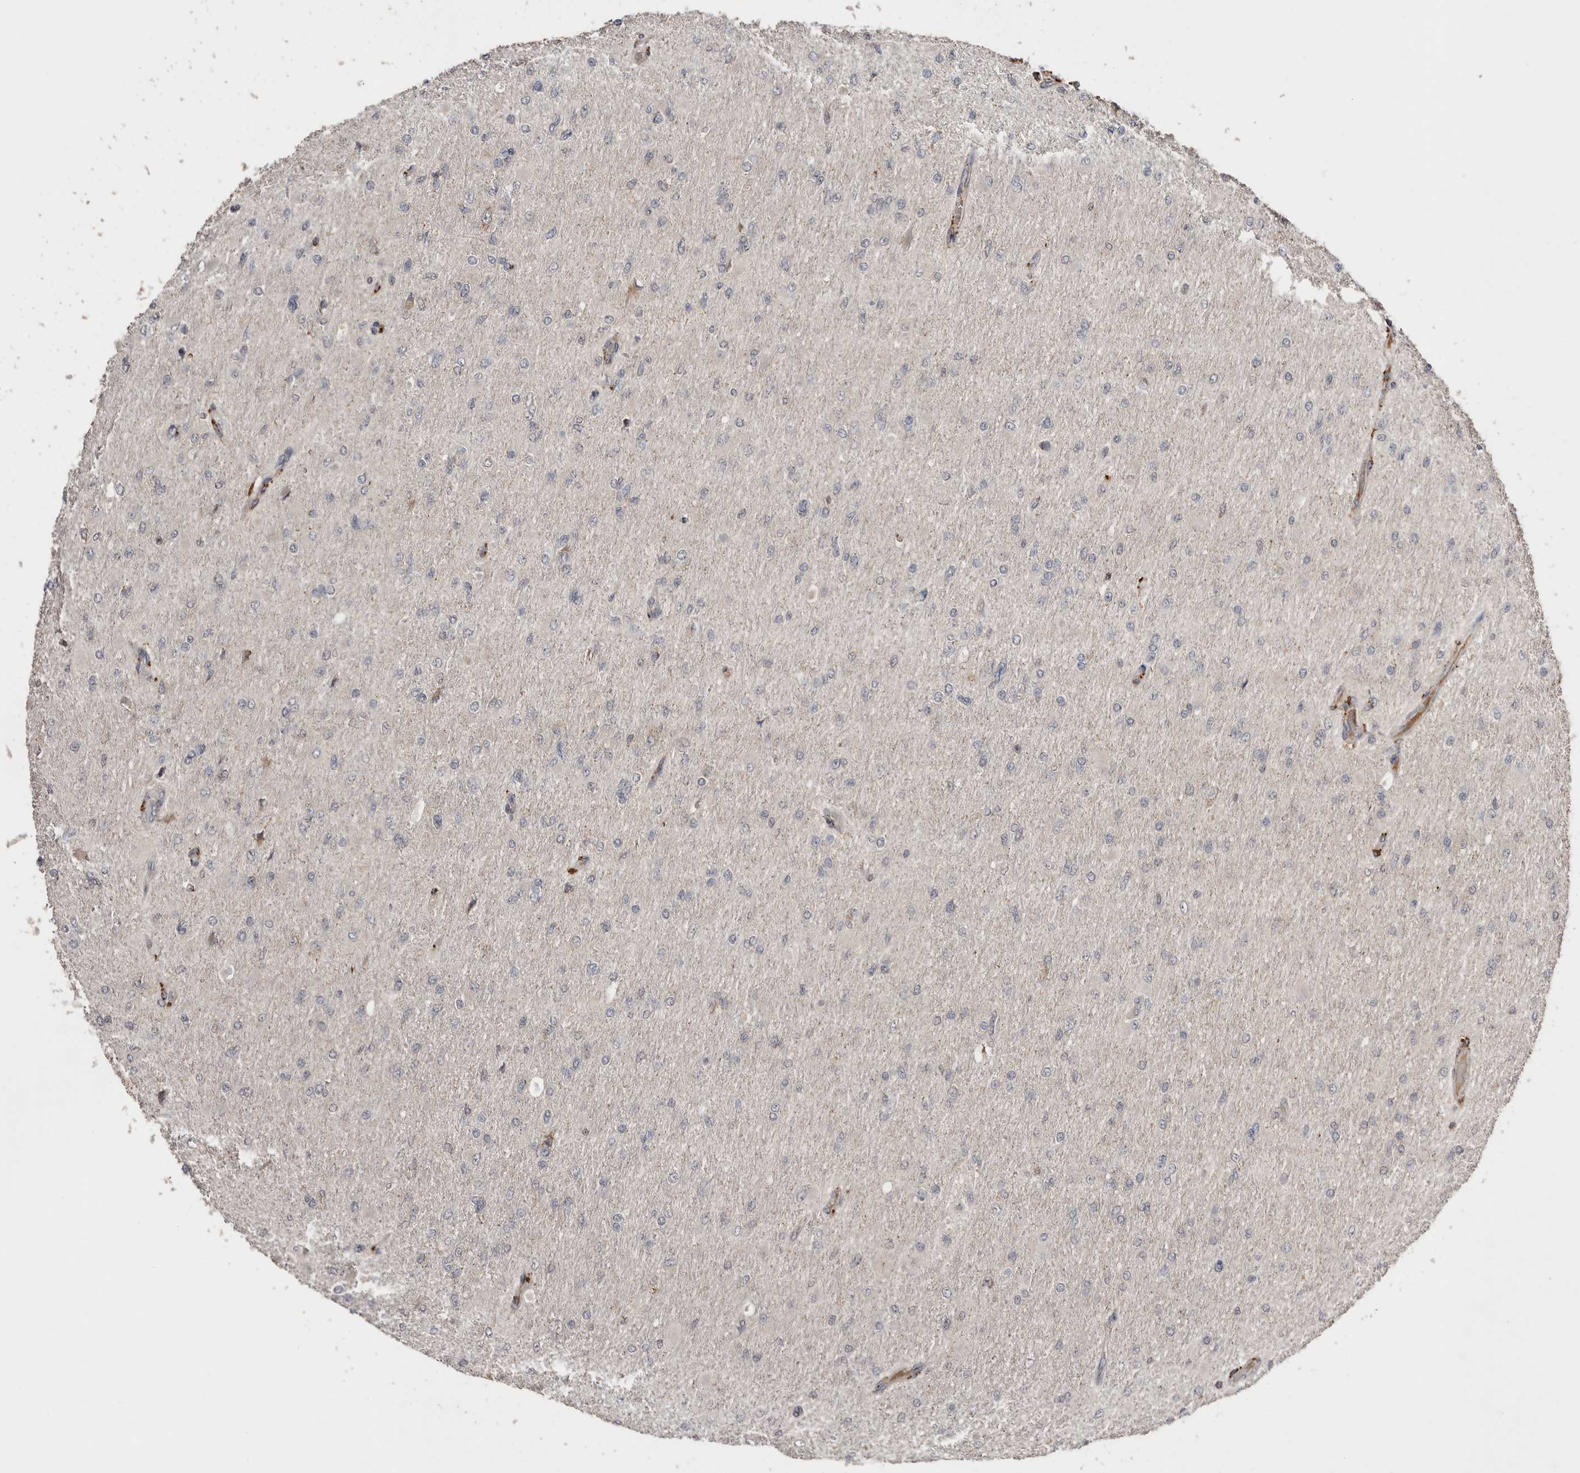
{"staining": {"intensity": "negative", "quantity": "none", "location": "none"}, "tissue": "glioma", "cell_type": "Tumor cells", "image_type": "cancer", "snomed": [{"axis": "morphology", "description": "Glioma, malignant, High grade"}, {"axis": "topography", "description": "Cerebral cortex"}], "caption": "DAB (3,3'-diaminobenzidine) immunohistochemical staining of human malignant glioma (high-grade) demonstrates no significant expression in tumor cells. The staining was performed using DAB to visualize the protein expression in brown, while the nuclei were stained in blue with hematoxylin (Magnification: 20x).", "gene": "SLC39A2", "patient": {"sex": "female", "age": 36}}